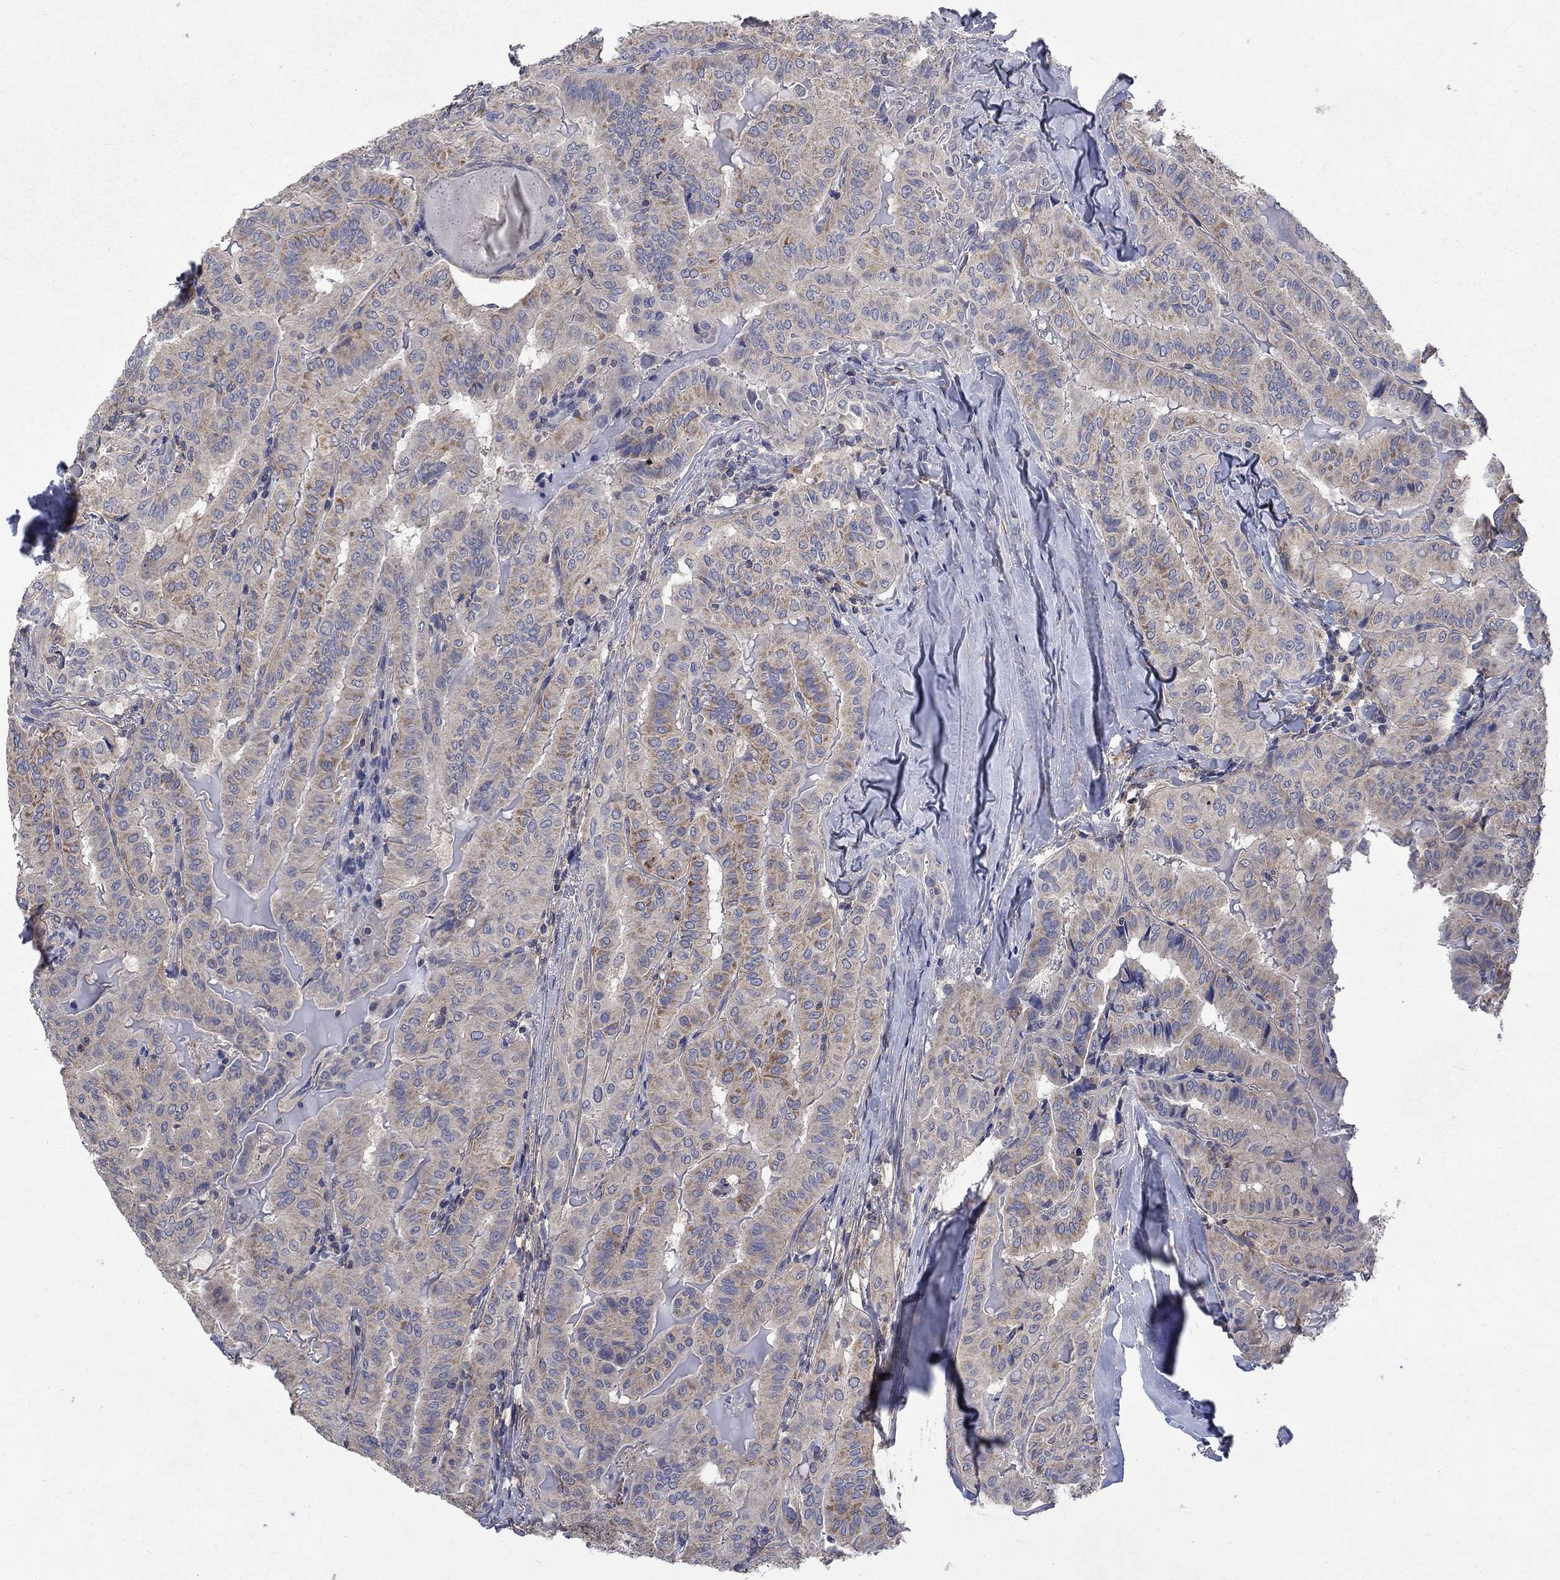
{"staining": {"intensity": "moderate", "quantity": "<25%", "location": "cytoplasmic/membranous"}, "tissue": "thyroid cancer", "cell_type": "Tumor cells", "image_type": "cancer", "snomed": [{"axis": "morphology", "description": "Papillary adenocarcinoma, NOS"}, {"axis": "topography", "description": "Thyroid gland"}], "caption": "Protein expression analysis of human thyroid cancer (papillary adenocarcinoma) reveals moderate cytoplasmic/membranous expression in about <25% of tumor cells.", "gene": "HSPA12A", "patient": {"sex": "female", "age": 68}}